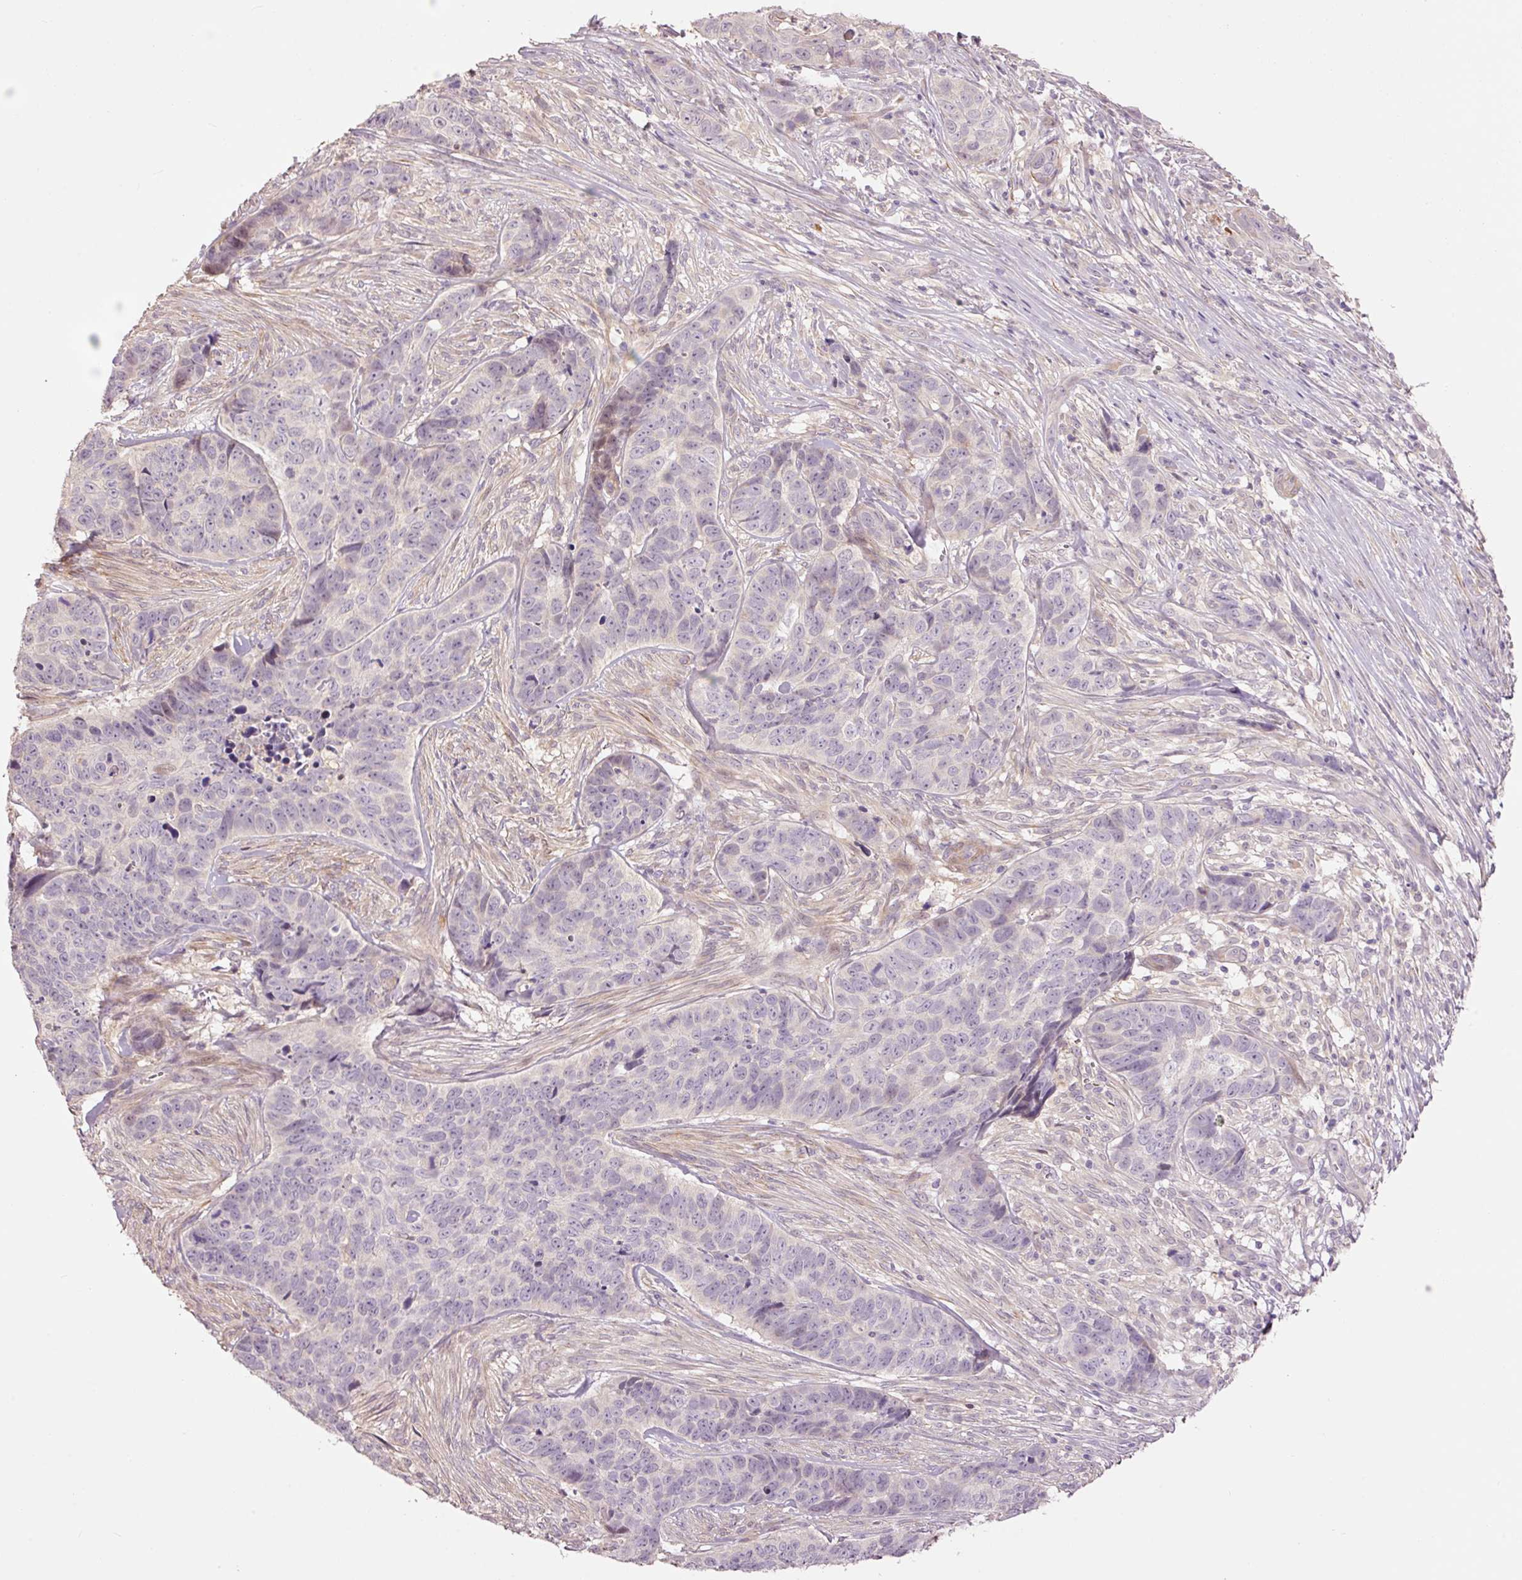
{"staining": {"intensity": "negative", "quantity": "none", "location": "none"}, "tissue": "skin cancer", "cell_type": "Tumor cells", "image_type": "cancer", "snomed": [{"axis": "morphology", "description": "Basal cell carcinoma"}, {"axis": "topography", "description": "Skin"}], "caption": "Micrograph shows no significant protein staining in tumor cells of basal cell carcinoma (skin).", "gene": "SLC29A3", "patient": {"sex": "female", "age": 82}}